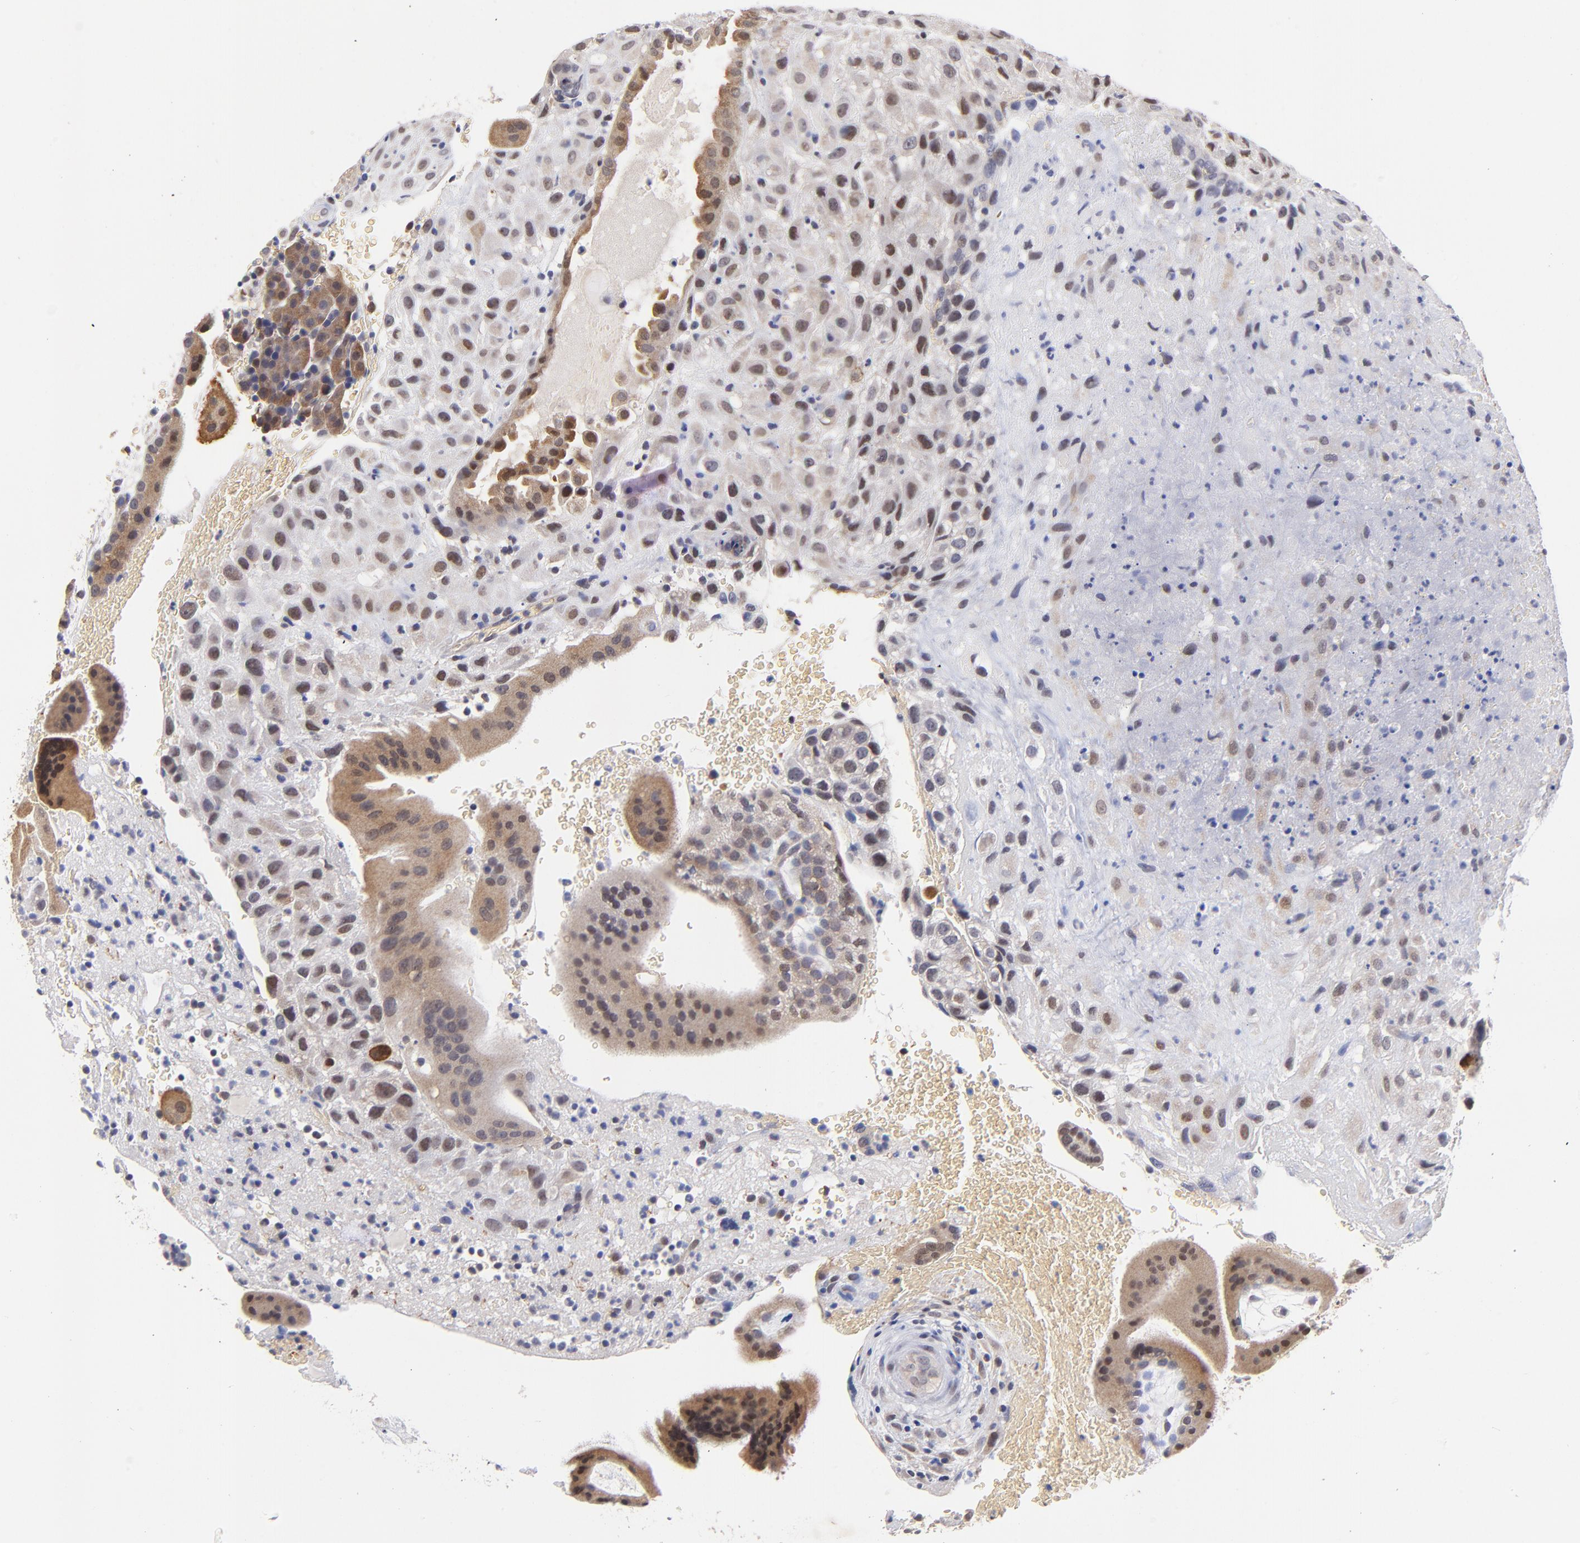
{"staining": {"intensity": "moderate", "quantity": "25%-75%", "location": "nuclear"}, "tissue": "placenta", "cell_type": "Decidual cells", "image_type": "normal", "snomed": [{"axis": "morphology", "description": "Normal tissue, NOS"}, {"axis": "topography", "description": "Placenta"}], "caption": "Moderate nuclear protein staining is present in approximately 25%-75% of decidual cells in placenta. (Stains: DAB (3,3'-diaminobenzidine) in brown, nuclei in blue, Microscopy: brightfield microscopy at high magnification).", "gene": "ZNF155", "patient": {"sex": "female", "age": 19}}